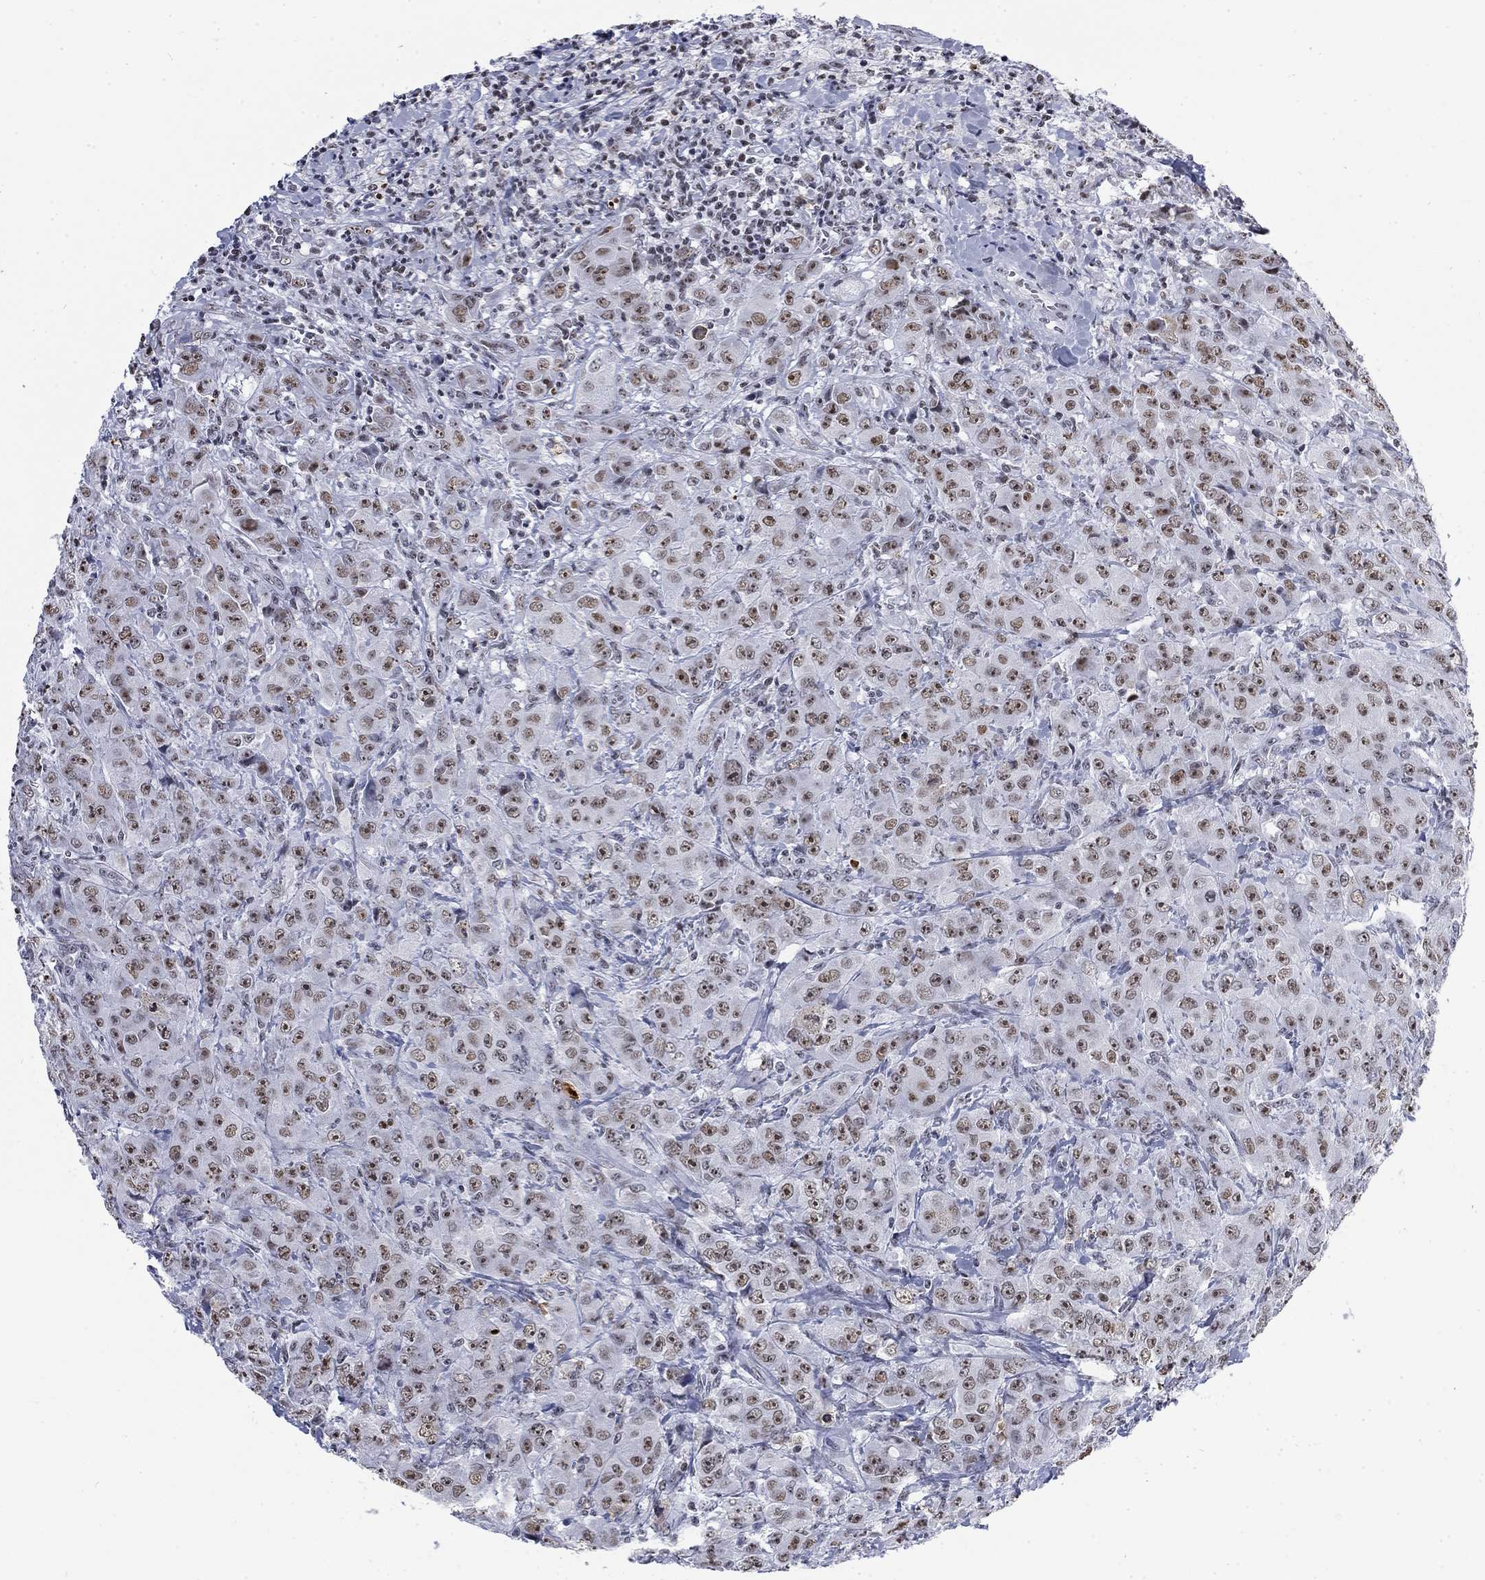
{"staining": {"intensity": "moderate", "quantity": "25%-75%", "location": "nuclear"}, "tissue": "breast cancer", "cell_type": "Tumor cells", "image_type": "cancer", "snomed": [{"axis": "morphology", "description": "Duct carcinoma"}, {"axis": "topography", "description": "Breast"}], "caption": "Moderate nuclear positivity is identified in about 25%-75% of tumor cells in infiltrating ductal carcinoma (breast).", "gene": "CSRNP3", "patient": {"sex": "female", "age": 43}}